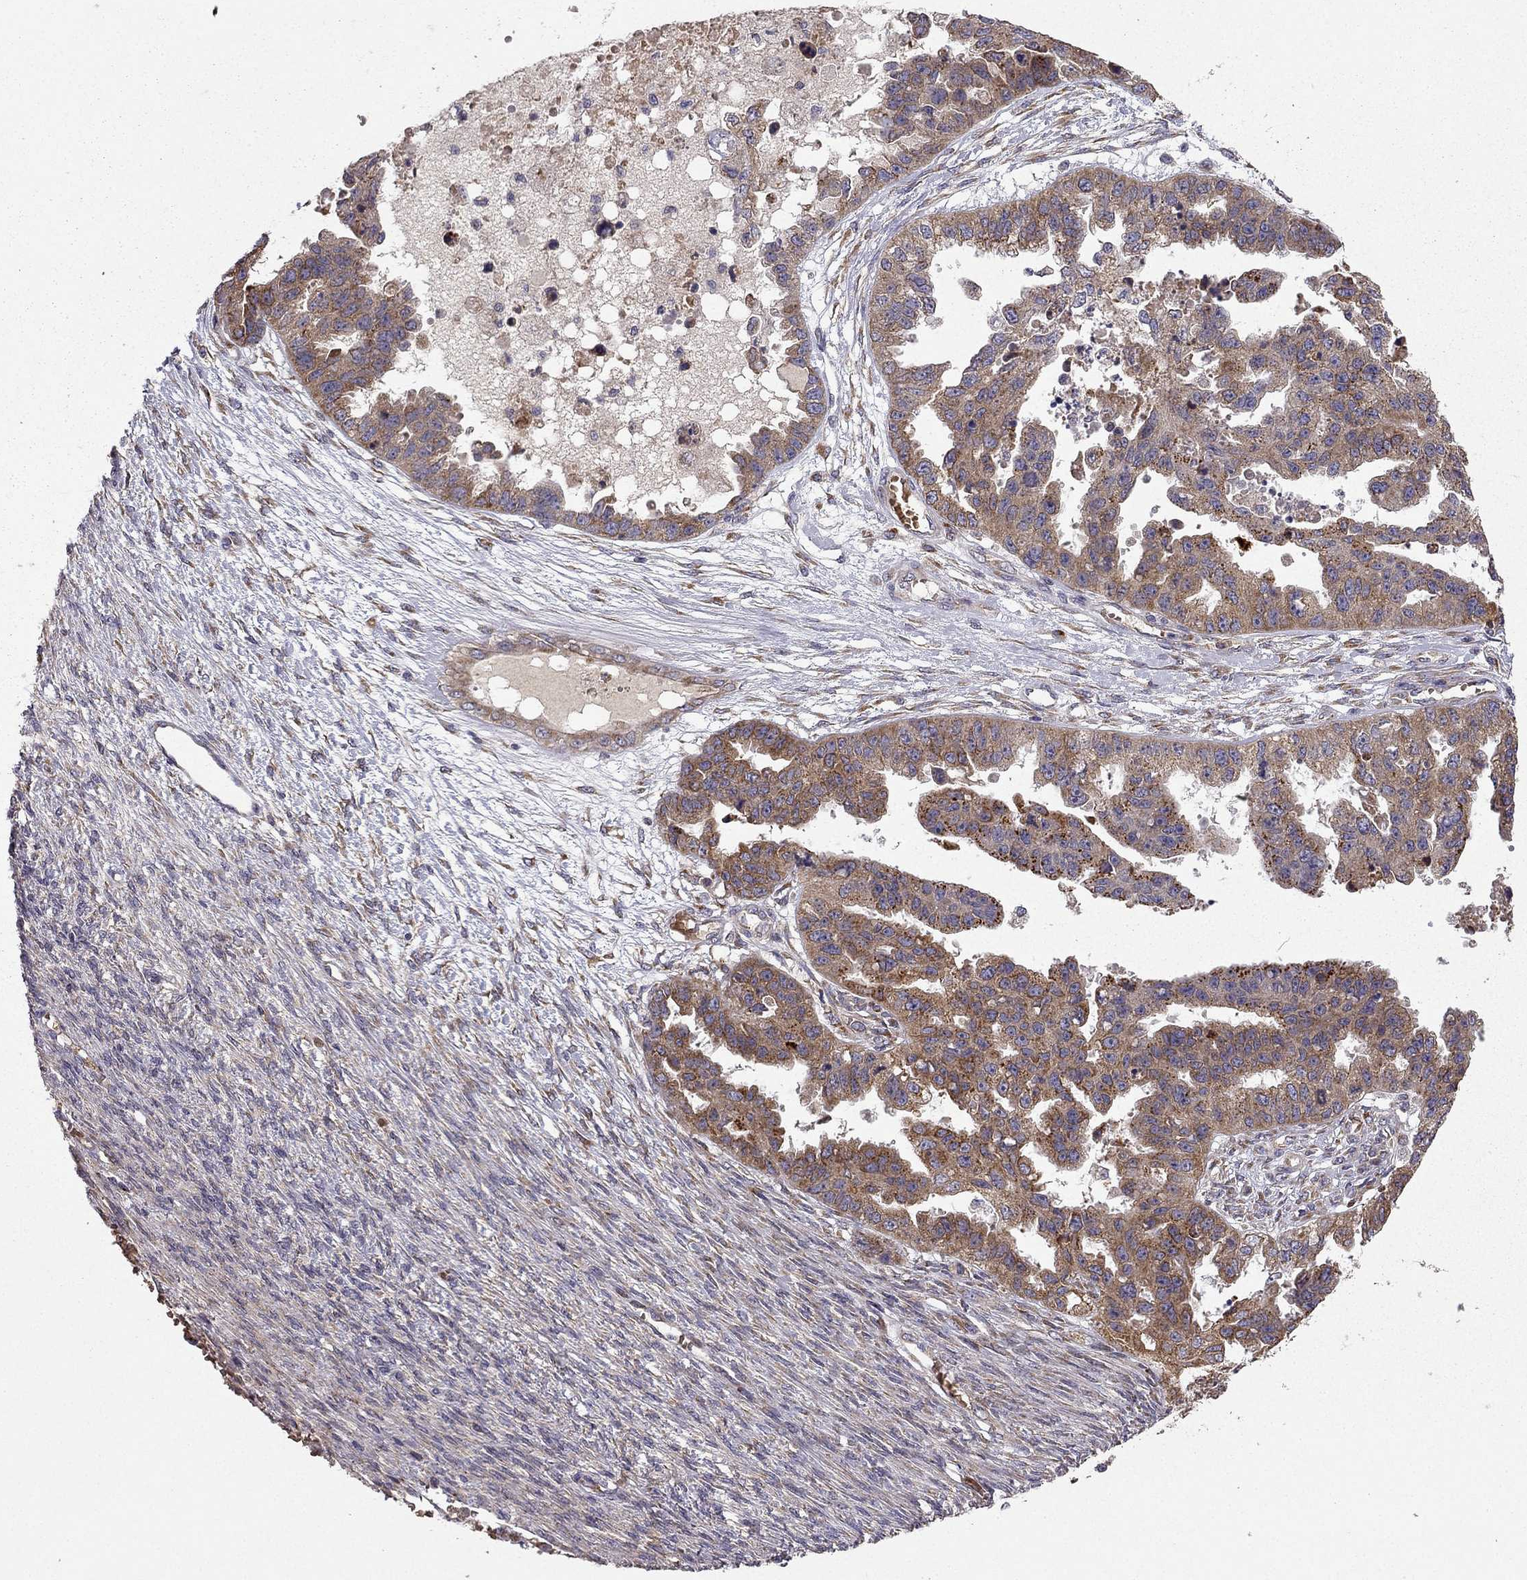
{"staining": {"intensity": "moderate", "quantity": ">75%", "location": "cytoplasmic/membranous"}, "tissue": "ovarian cancer", "cell_type": "Tumor cells", "image_type": "cancer", "snomed": [{"axis": "morphology", "description": "Cystadenocarcinoma, serous, NOS"}, {"axis": "topography", "description": "Ovary"}], "caption": "Immunohistochemistry (IHC) of human ovarian serous cystadenocarcinoma shows medium levels of moderate cytoplasmic/membranous staining in approximately >75% of tumor cells.", "gene": "B4GALT7", "patient": {"sex": "female", "age": 58}}